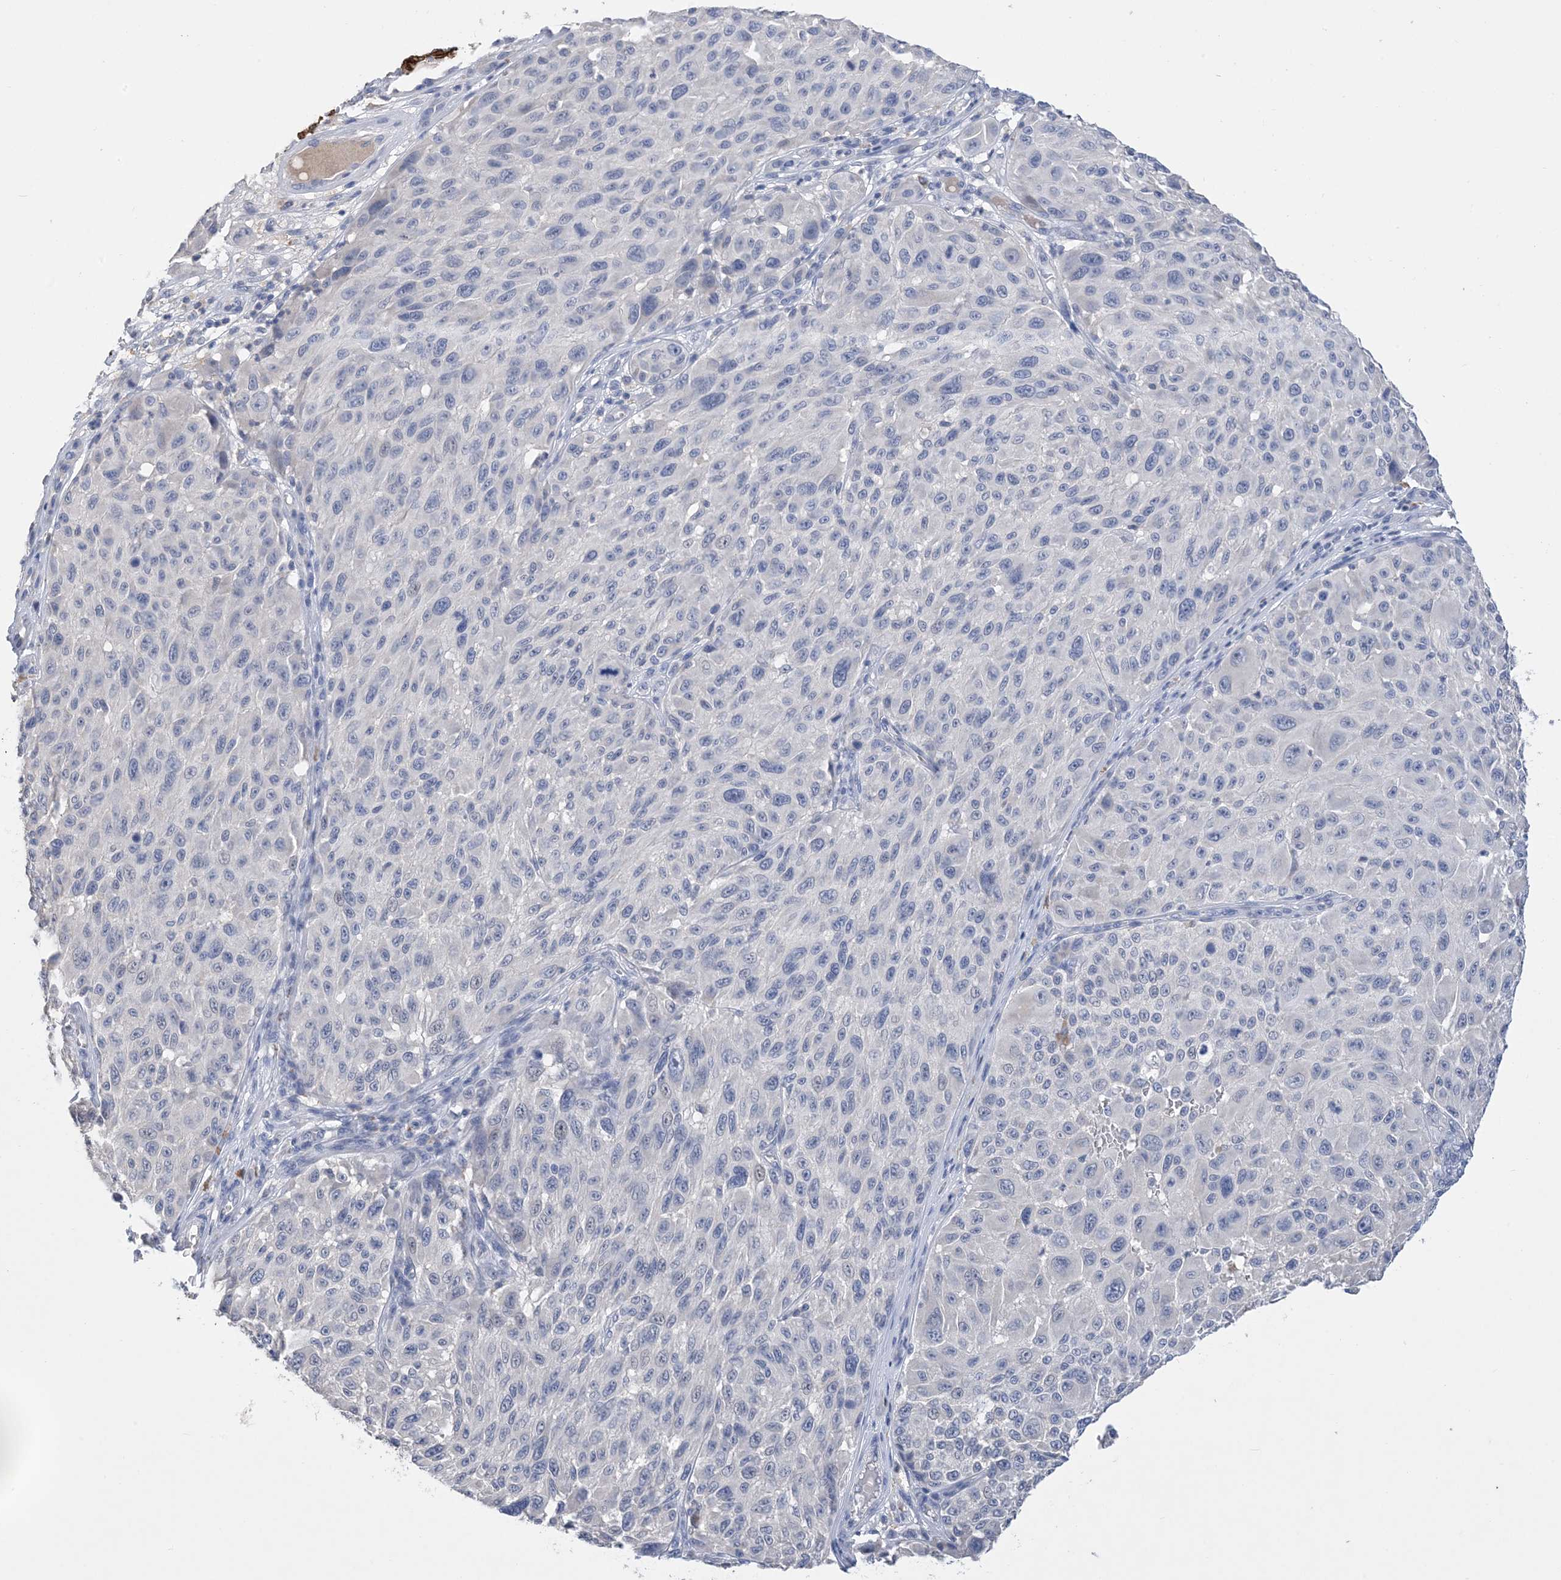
{"staining": {"intensity": "negative", "quantity": "none", "location": "none"}, "tissue": "melanoma", "cell_type": "Tumor cells", "image_type": "cancer", "snomed": [{"axis": "morphology", "description": "Malignant melanoma, NOS"}, {"axis": "topography", "description": "Skin"}], "caption": "Immunohistochemistry image of neoplastic tissue: malignant melanoma stained with DAB displays no significant protein expression in tumor cells.", "gene": "DSC3", "patient": {"sex": "male", "age": 83}}